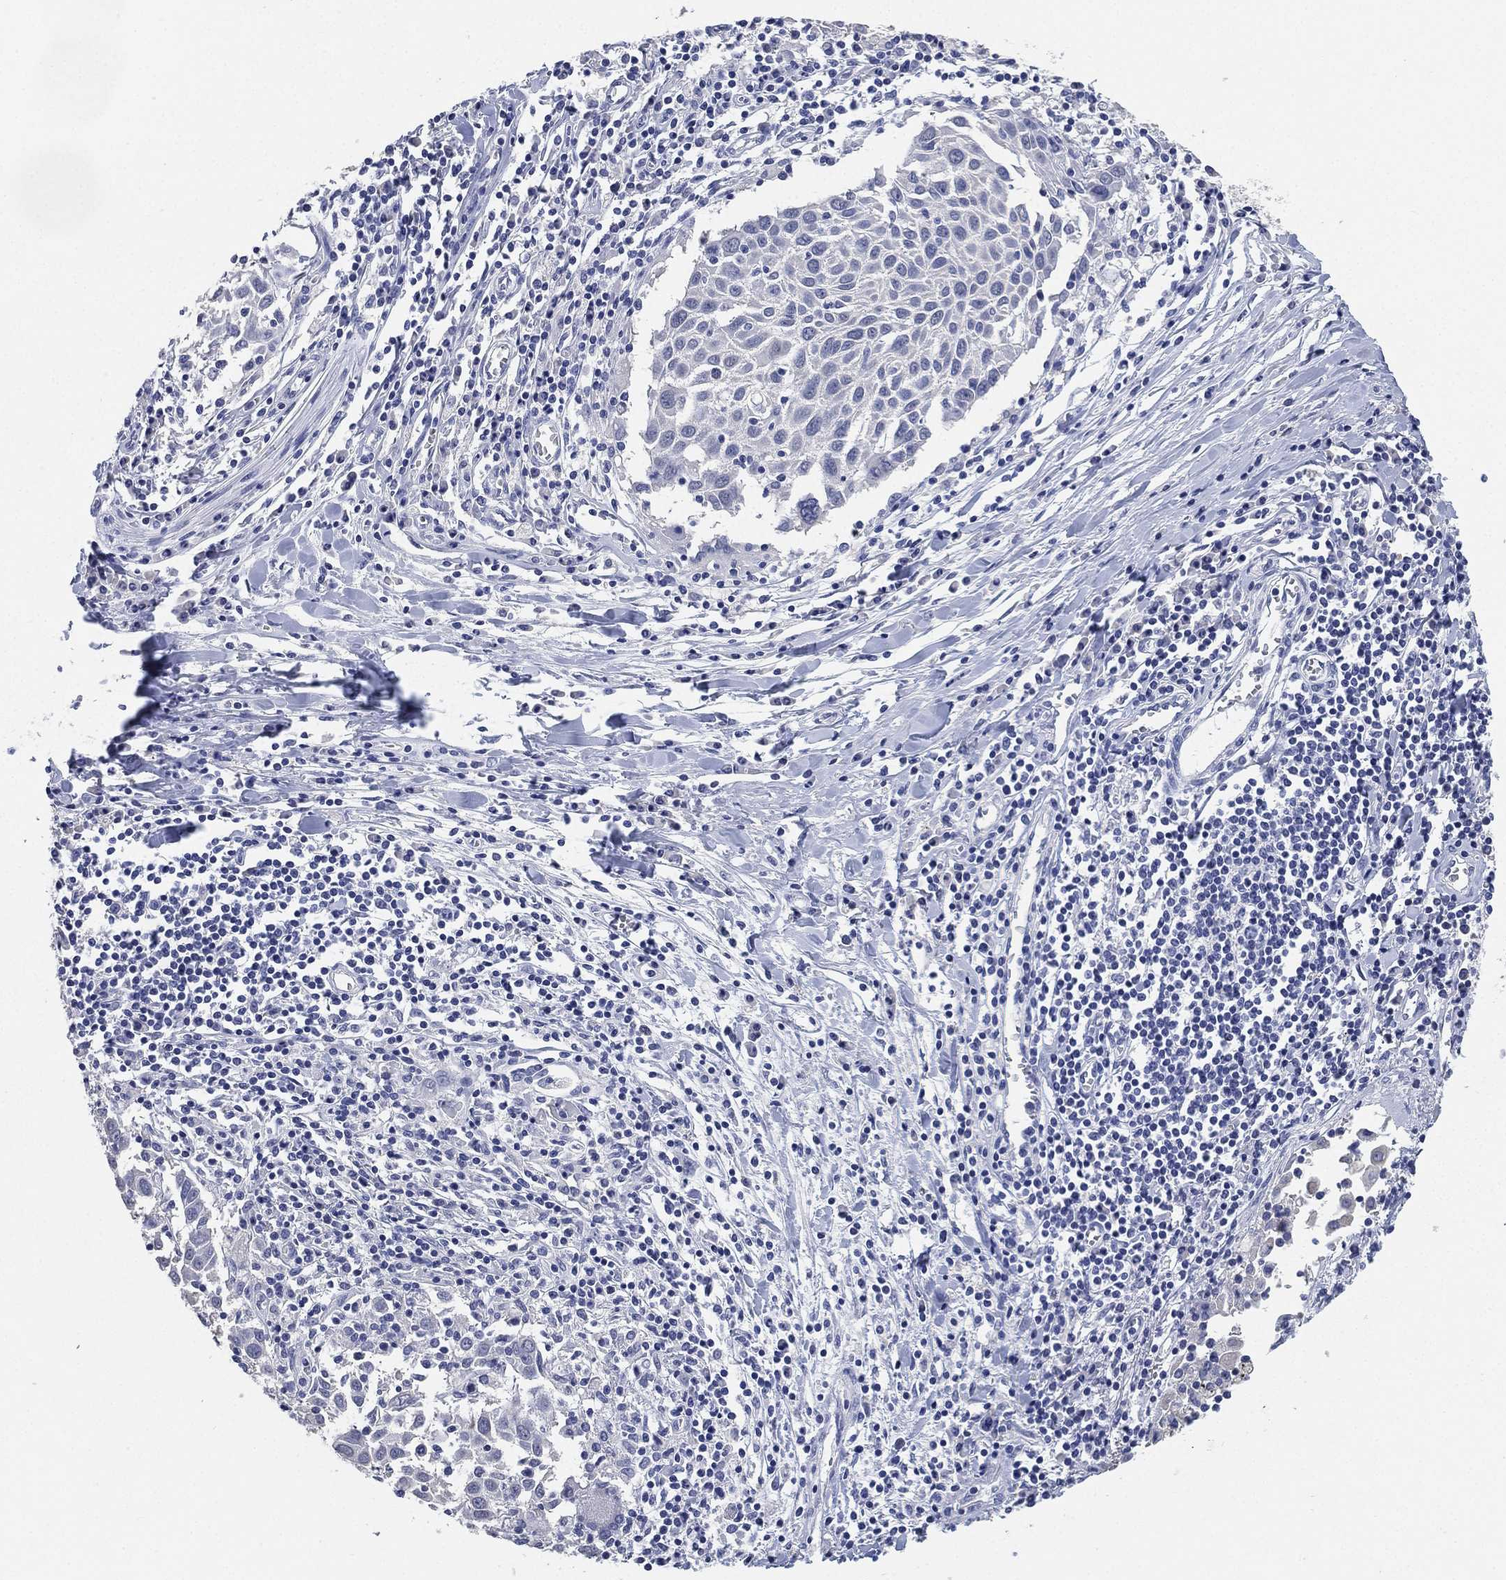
{"staining": {"intensity": "negative", "quantity": "none", "location": "none"}, "tissue": "lung cancer", "cell_type": "Tumor cells", "image_type": "cancer", "snomed": [{"axis": "morphology", "description": "Squamous cell carcinoma, NOS"}, {"axis": "topography", "description": "Lung"}], "caption": "The image demonstrates no significant staining in tumor cells of lung squamous cell carcinoma.", "gene": "IYD", "patient": {"sex": "male", "age": 57}}